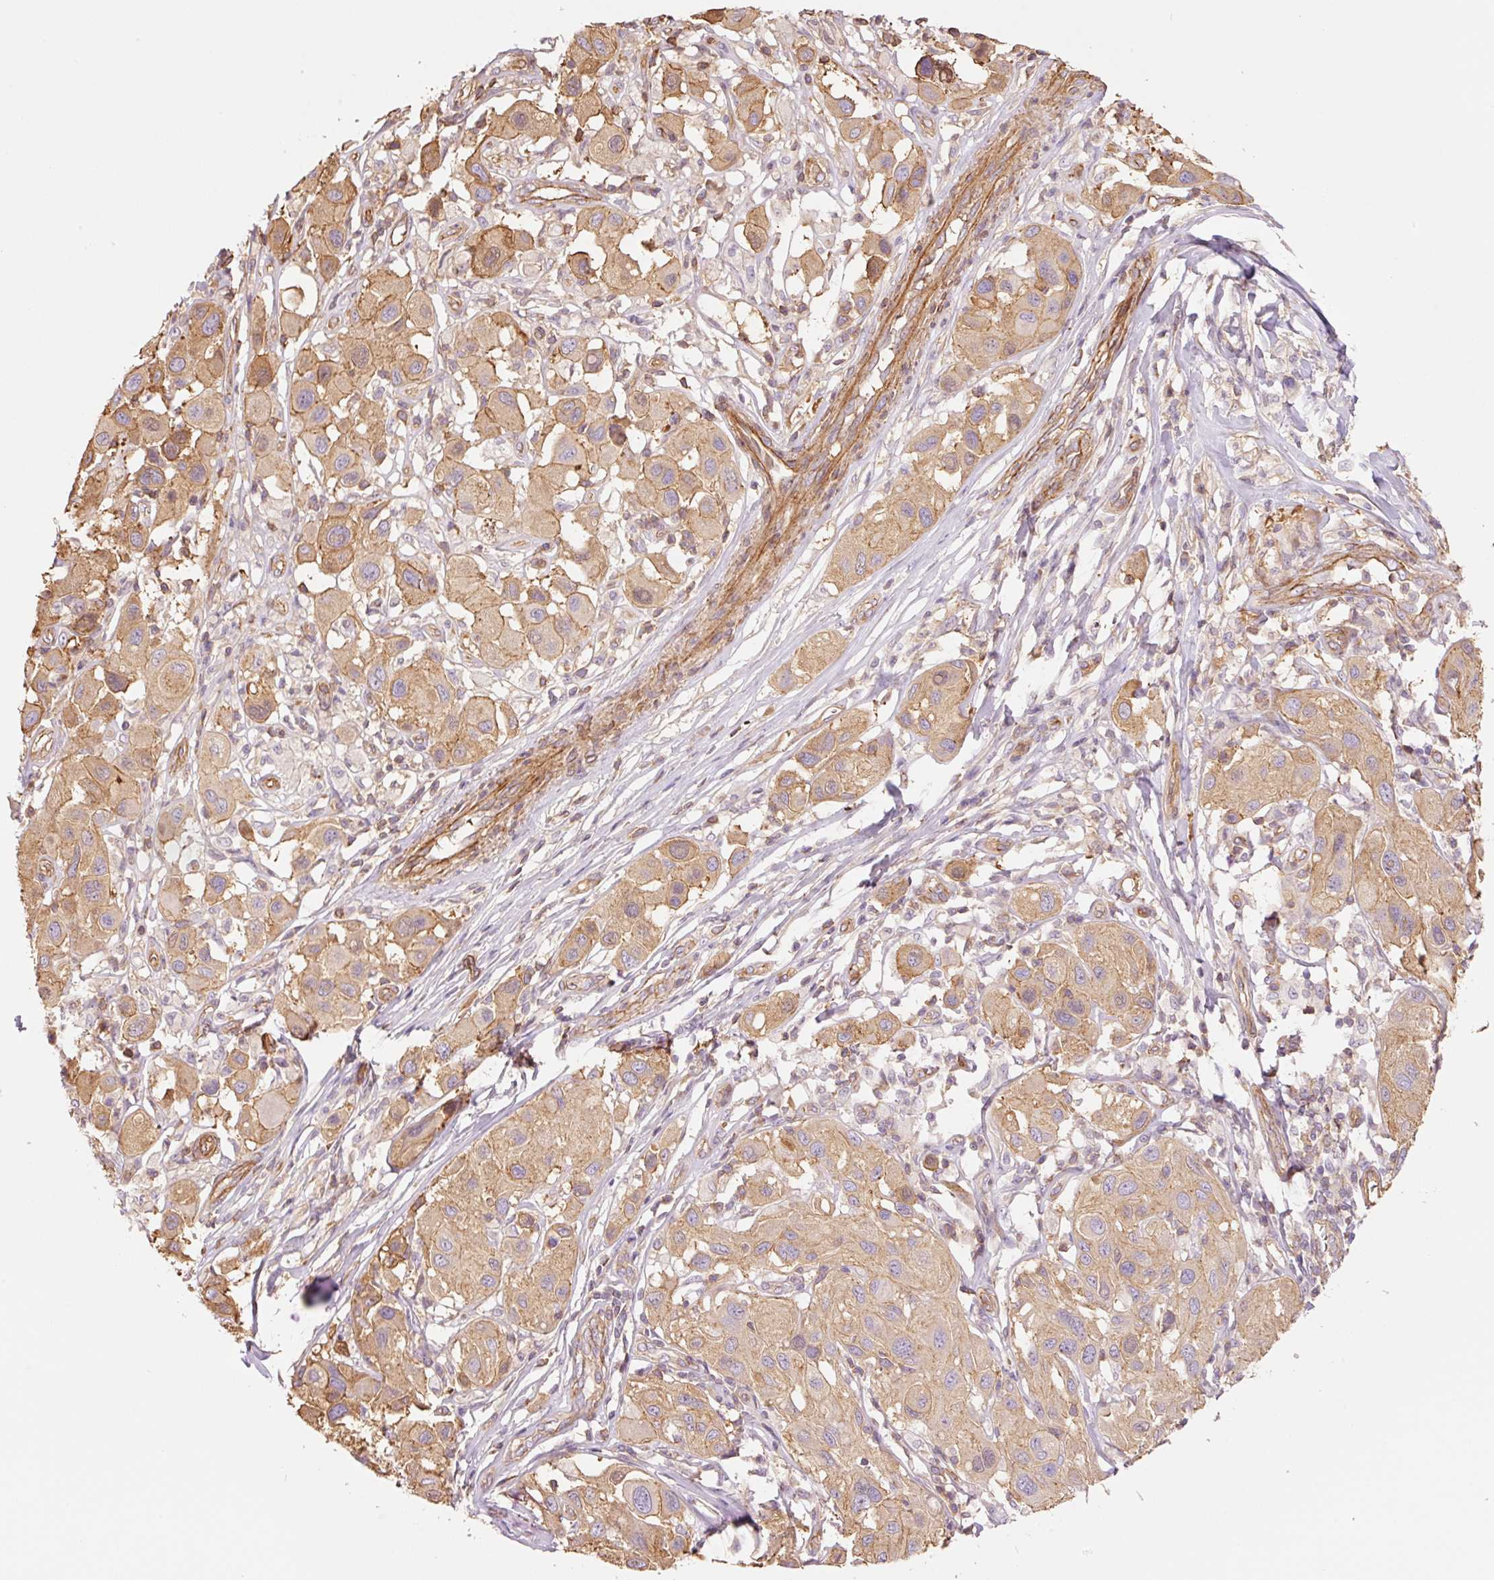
{"staining": {"intensity": "moderate", "quantity": ">75%", "location": "cytoplasmic/membranous"}, "tissue": "melanoma", "cell_type": "Tumor cells", "image_type": "cancer", "snomed": [{"axis": "morphology", "description": "Malignant melanoma, Metastatic site"}, {"axis": "topography", "description": "Skin"}], "caption": "This is an image of immunohistochemistry staining of melanoma, which shows moderate staining in the cytoplasmic/membranous of tumor cells.", "gene": "PPP1R1B", "patient": {"sex": "male", "age": 41}}